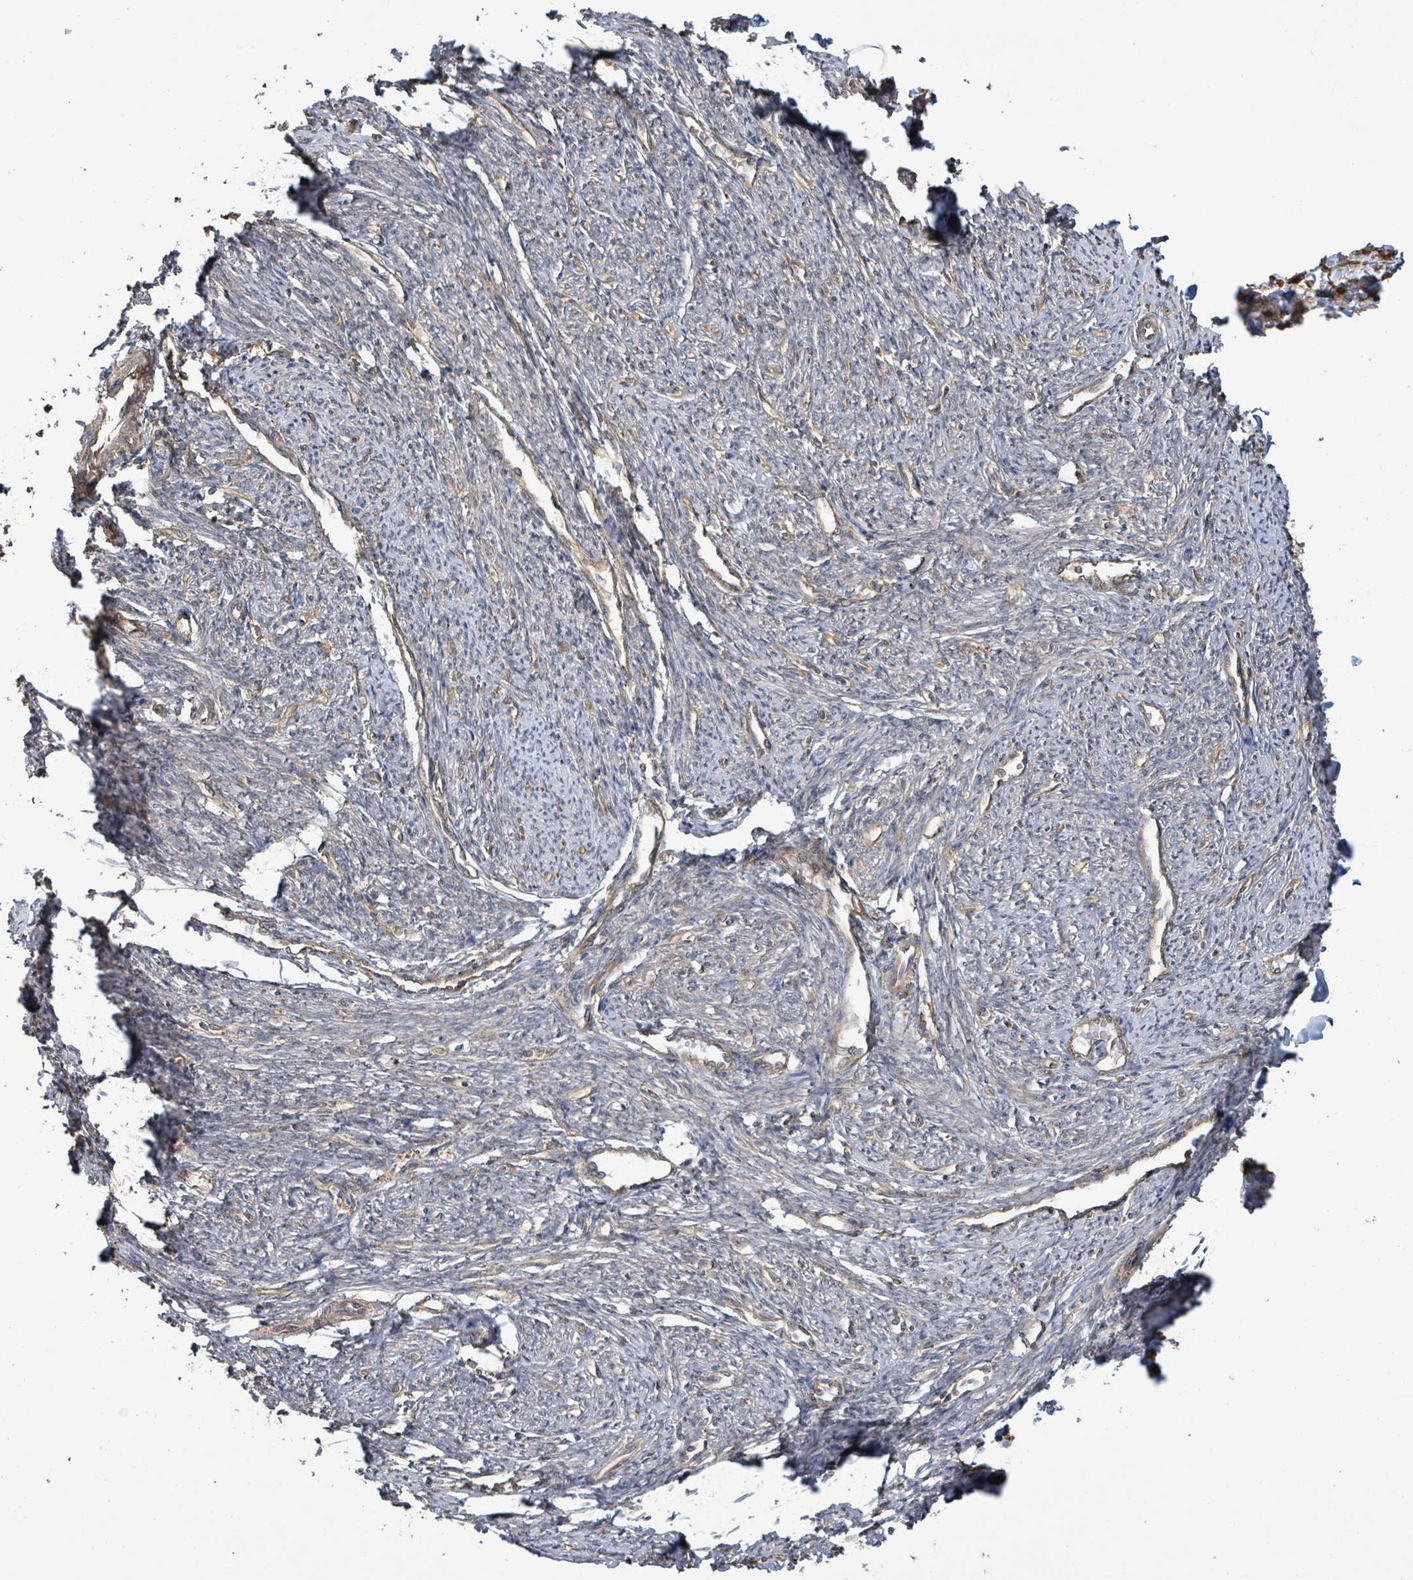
{"staining": {"intensity": "moderate", "quantity": "25%-75%", "location": "cytoplasmic/membranous"}, "tissue": "smooth muscle", "cell_type": "Smooth muscle cells", "image_type": "normal", "snomed": [{"axis": "morphology", "description": "Normal tissue, NOS"}, {"axis": "topography", "description": "Smooth muscle"}, {"axis": "topography", "description": "Fallopian tube"}], "caption": "Immunohistochemistry (IHC) of unremarkable smooth muscle reveals medium levels of moderate cytoplasmic/membranous expression in about 25%-75% of smooth muscle cells. Nuclei are stained in blue.", "gene": "ARPIN", "patient": {"sex": "female", "age": 59}}